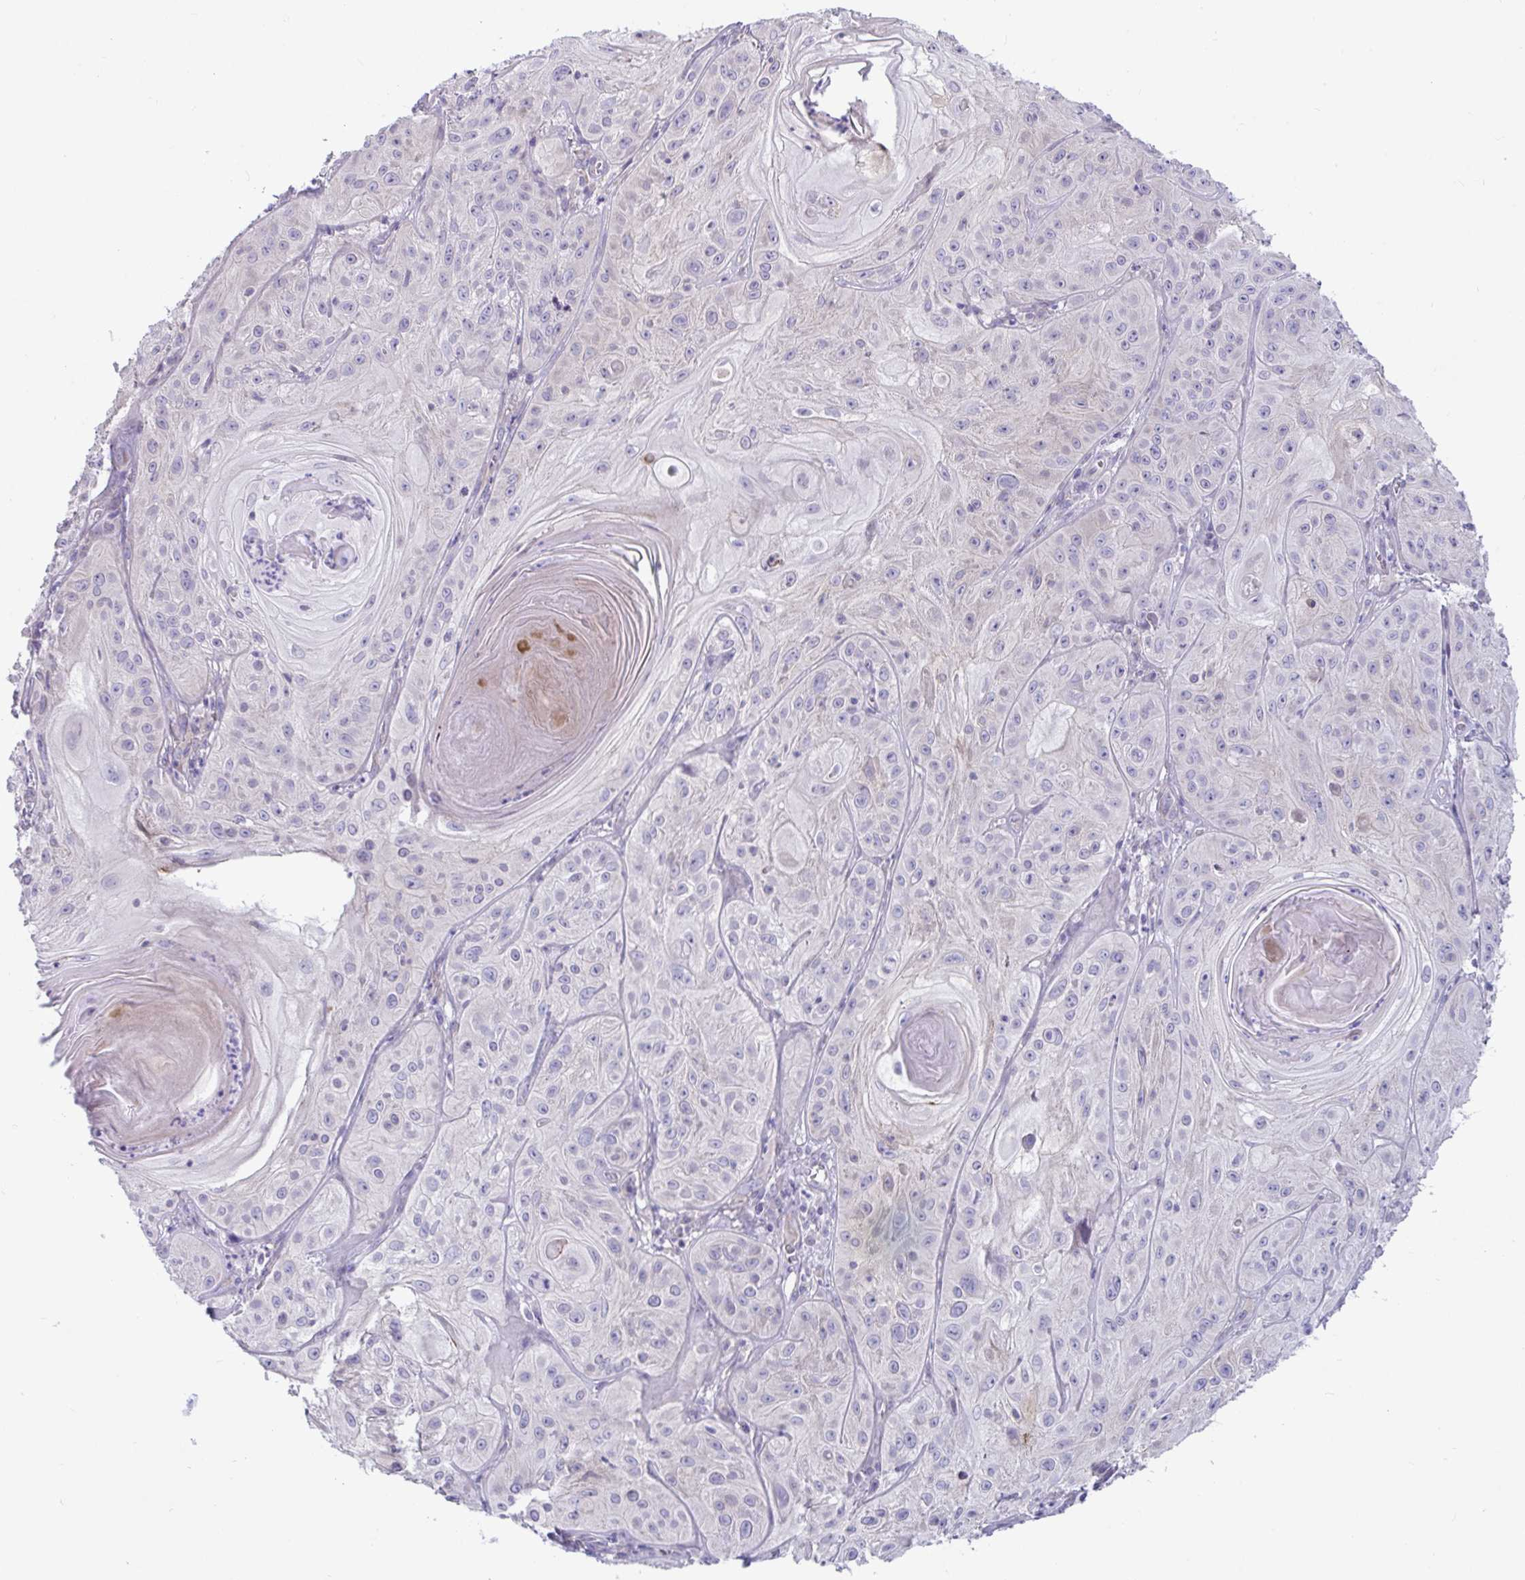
{"staining": {"intensity": "negative", "quantity": "none", "location": "none"}, "tissue": "skin cancer", "cell_type": "Tumor cells", "image_type": "cancer", "snomed": [{"axis": "morphology", "description": "Squamous cell carcinoma, NOS"}, {"axis": "topography", "description": "Skin"}], "caption": "High magnification brightfield microscopy of skin squamous cell carcinoma stained with DAB (3,3'-diaminobenzidine) (brown) and counterstained with hematoxylin (blue): tumor cells show no significant staining. (Brightfield microscopy of DAB immunohistochemistry at high magnification).", "gene": "IL37", "patient": {"sex": "male", "age": 85}}